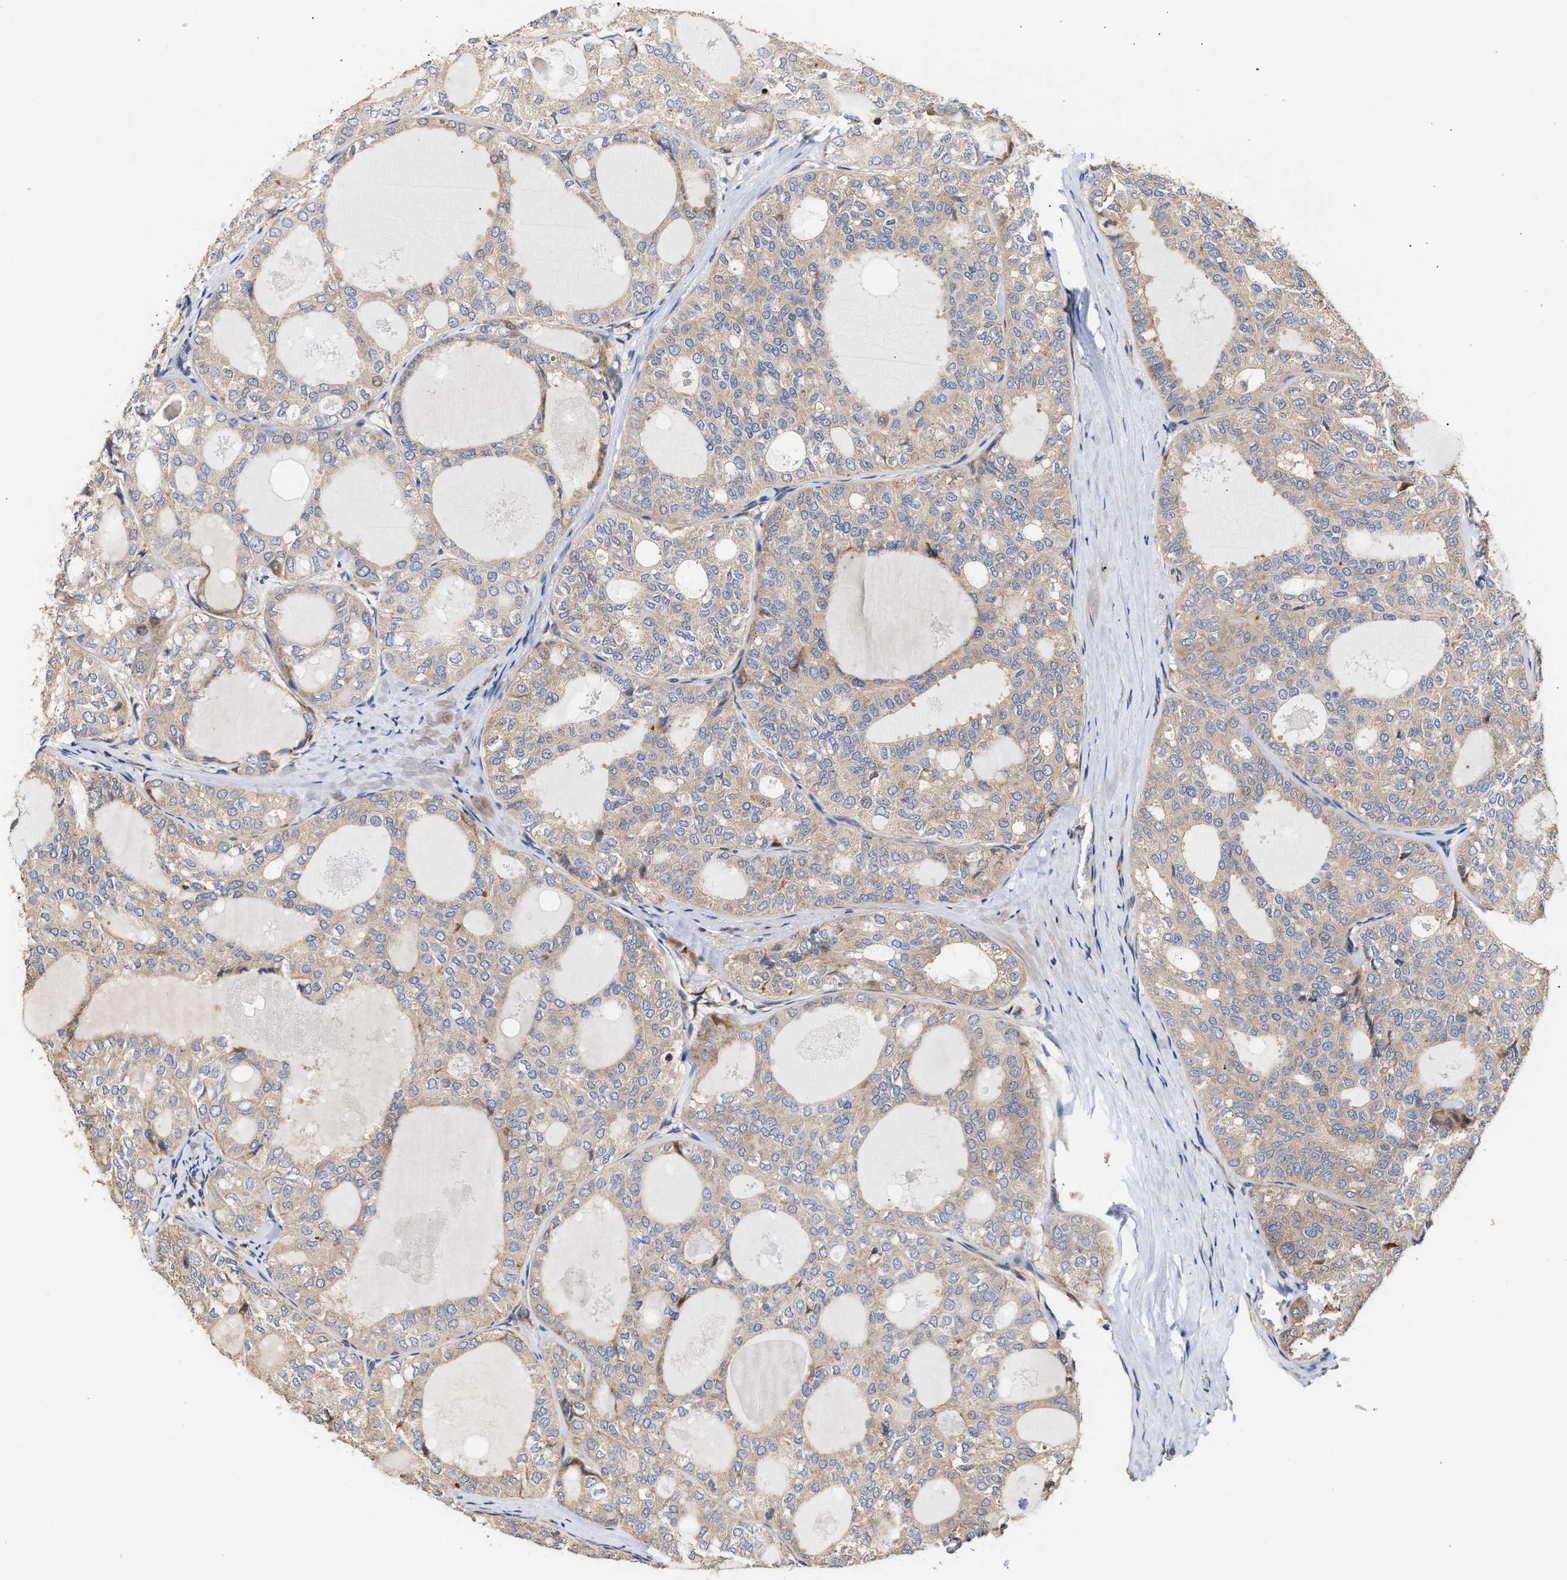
{"staining": {"intensity": "weak", "quantity": "<25%", "location": "cytoplasmic/membranous"}, "tissue": "thyroid cancer", "cell_type": "Tumor cells", "image_type": "cancer", "snomed": [{"axis": "morphology", "description": "Follicular adenoma carcinoma, NOS"}, {"axis": "topography", "description": "Thyroid gland"}], "caption": "The histopathology image exhibits no significant staining in tumor cells of follicular adenoma carcinoma (thyroid).", "gene": "CLIP2", "patient": {"sex": "male", "age": 75}}